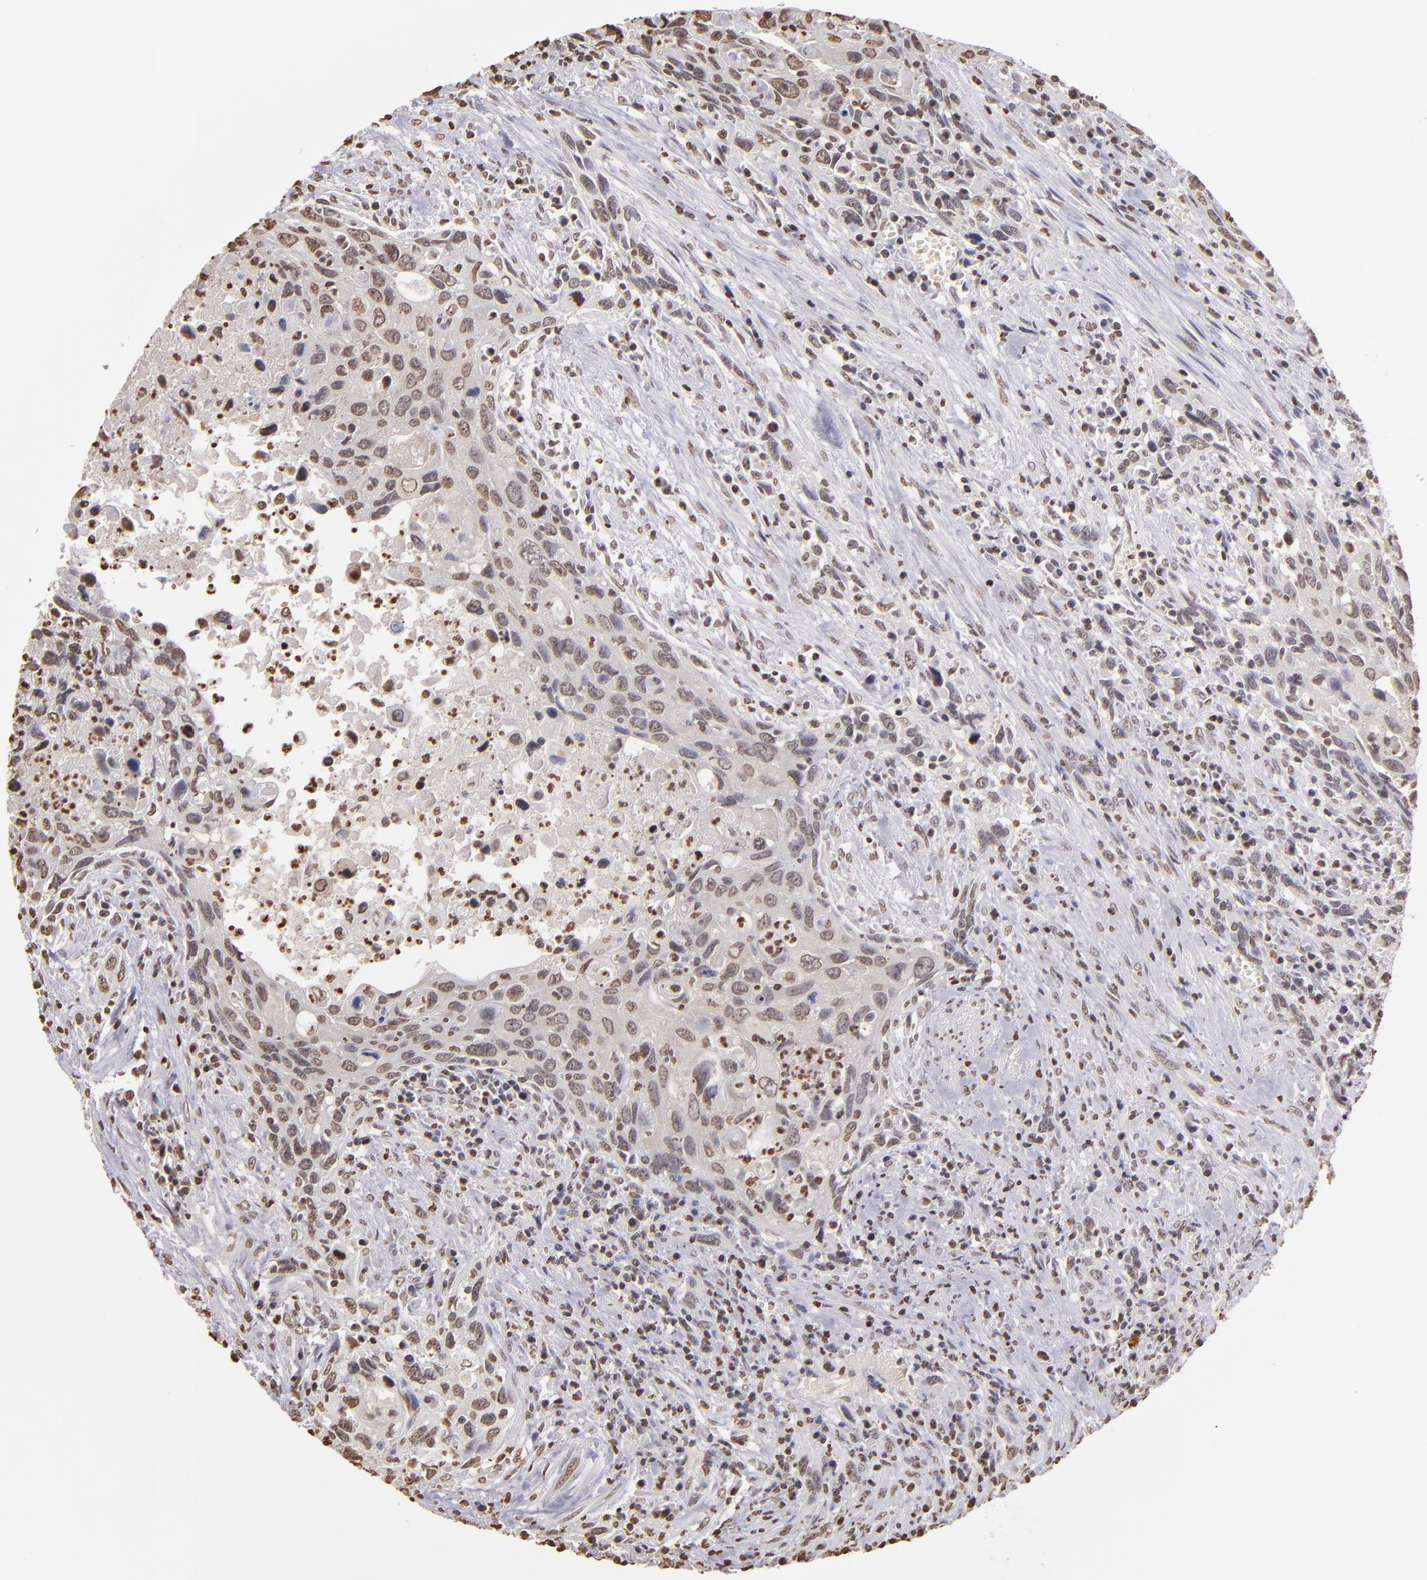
{"staining": {"intensity": "weak", "quantity": "25%-75%", "location": "nuclear"}, "tissue": "urothelial cancer", "cell_type": "Tumor cells", "image_type": "cancer", "snomed": [{"axis": "morphology", "description": "Urothelial carcinoma, High grade"}, {"axis": "topography", "description": "Urinary bladder"}], "caption": "Immunohistochemistry (IHC) staining of urothelial cancer, which reveals low levels of weak nuclear positivity in about 25%-75% of tumor cells indicating weak nuclear protein staining. The staining was performed using DAB (3,3'-diaminobenzidine) (brown) for protein detection and nuclei were counterstained in hematoxylin (blue).", "gene": "LBX1", "patient": {"sex": "male", "age": 71}}